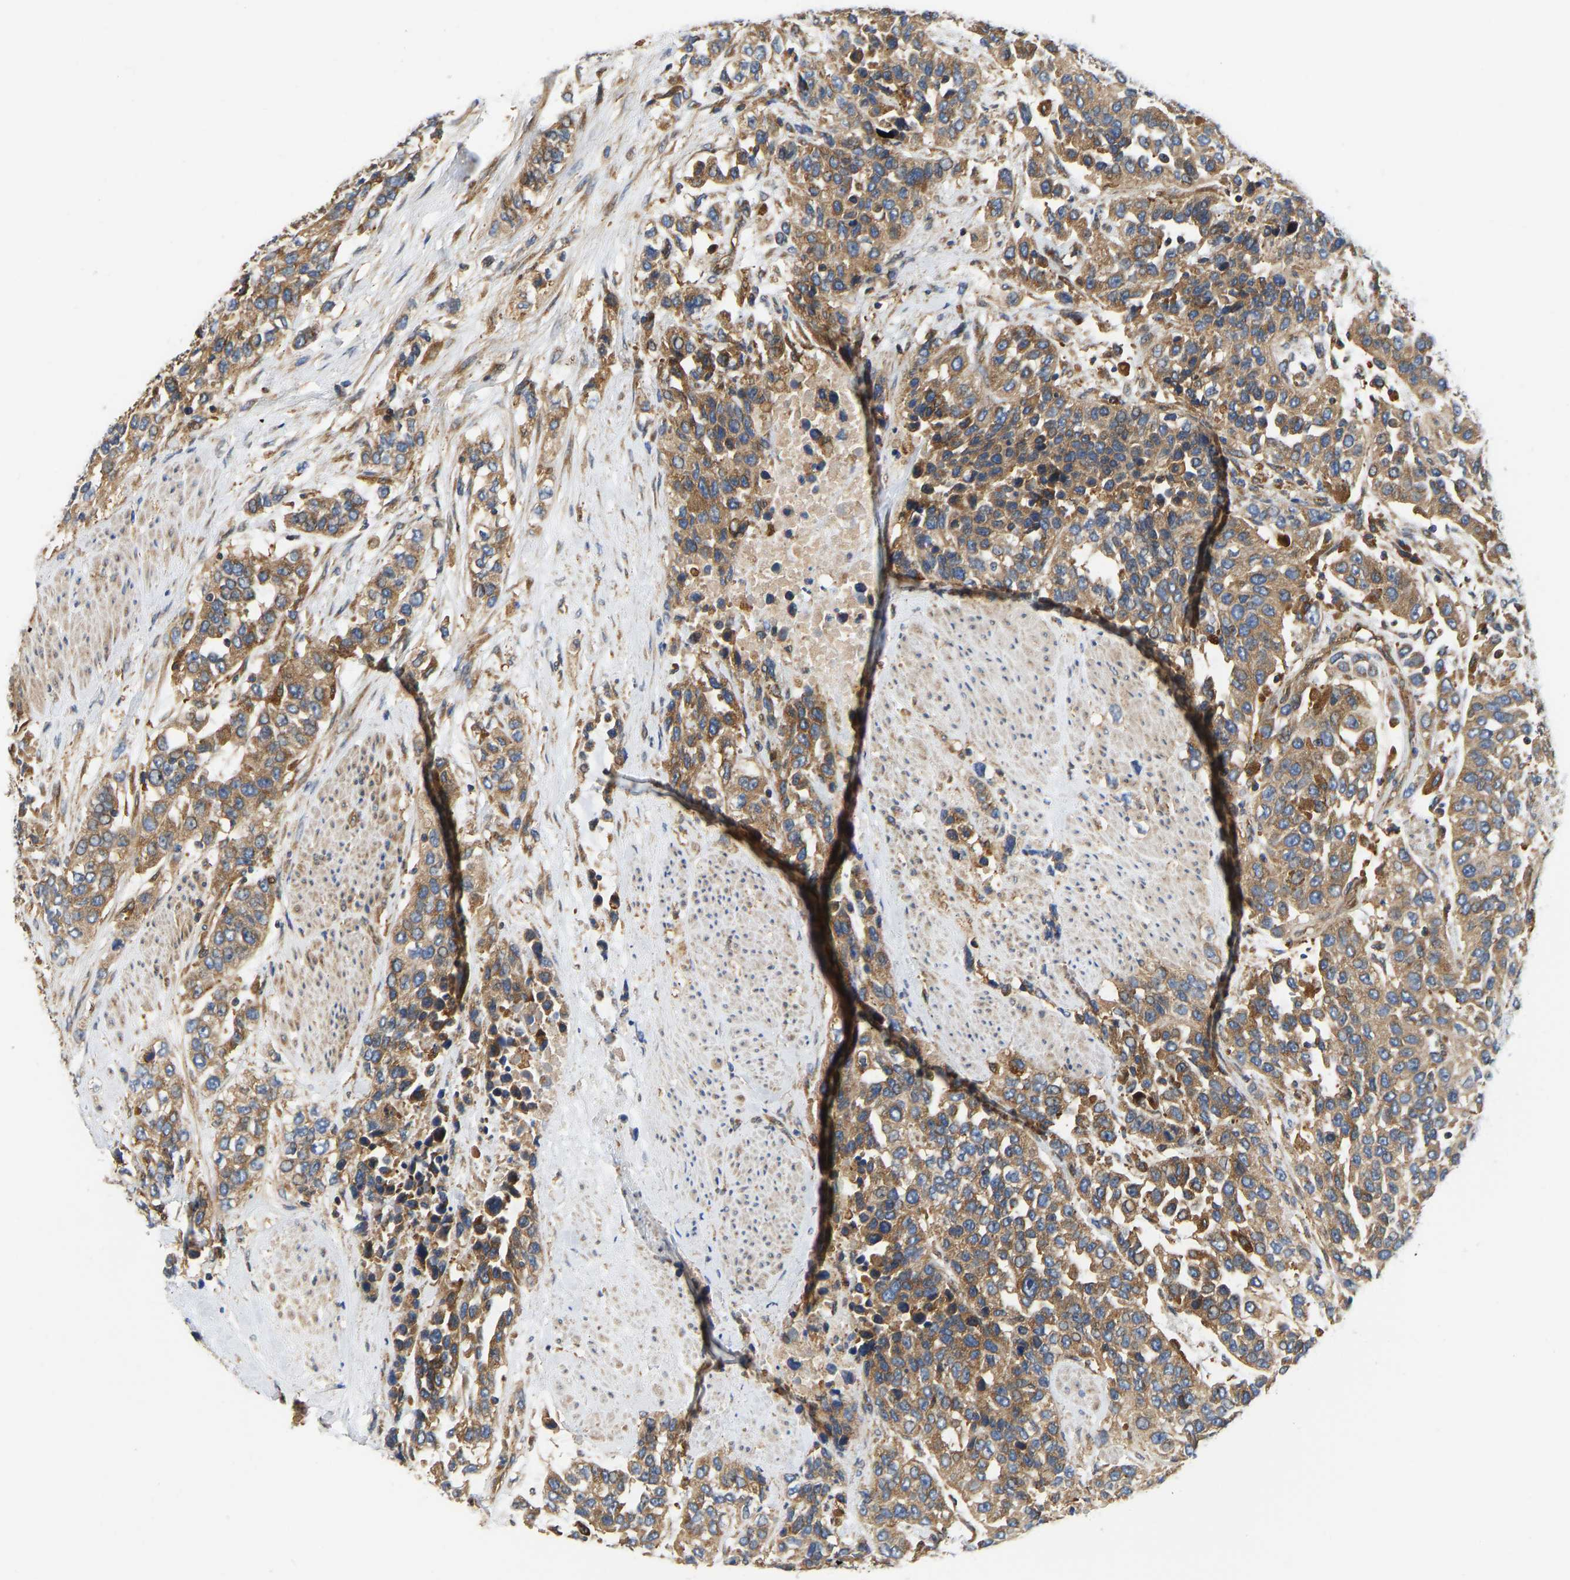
{"staining": {"intensity": "moderate", "quantity": ">75%", "location": "cytoplasmic/membranous"}, "tissue": "urothelial cancer", "cell_type": "Tumor cells", "image_type": "cancer", "snomed": [{"axis": "morphology", "description": "Urothelial carcinoma, High grade"}, {"axis": "topography", "description": "Urinary bladder"}], "caption": "Urothelial carcinoma (high-grade) stained with a brown dye exhibits moderate cytoplasmic/membranous positive positivity in approximately >75% of tumor cells.", "gene": "FLNB", "patient": {"sex": "female", "age": 80}}